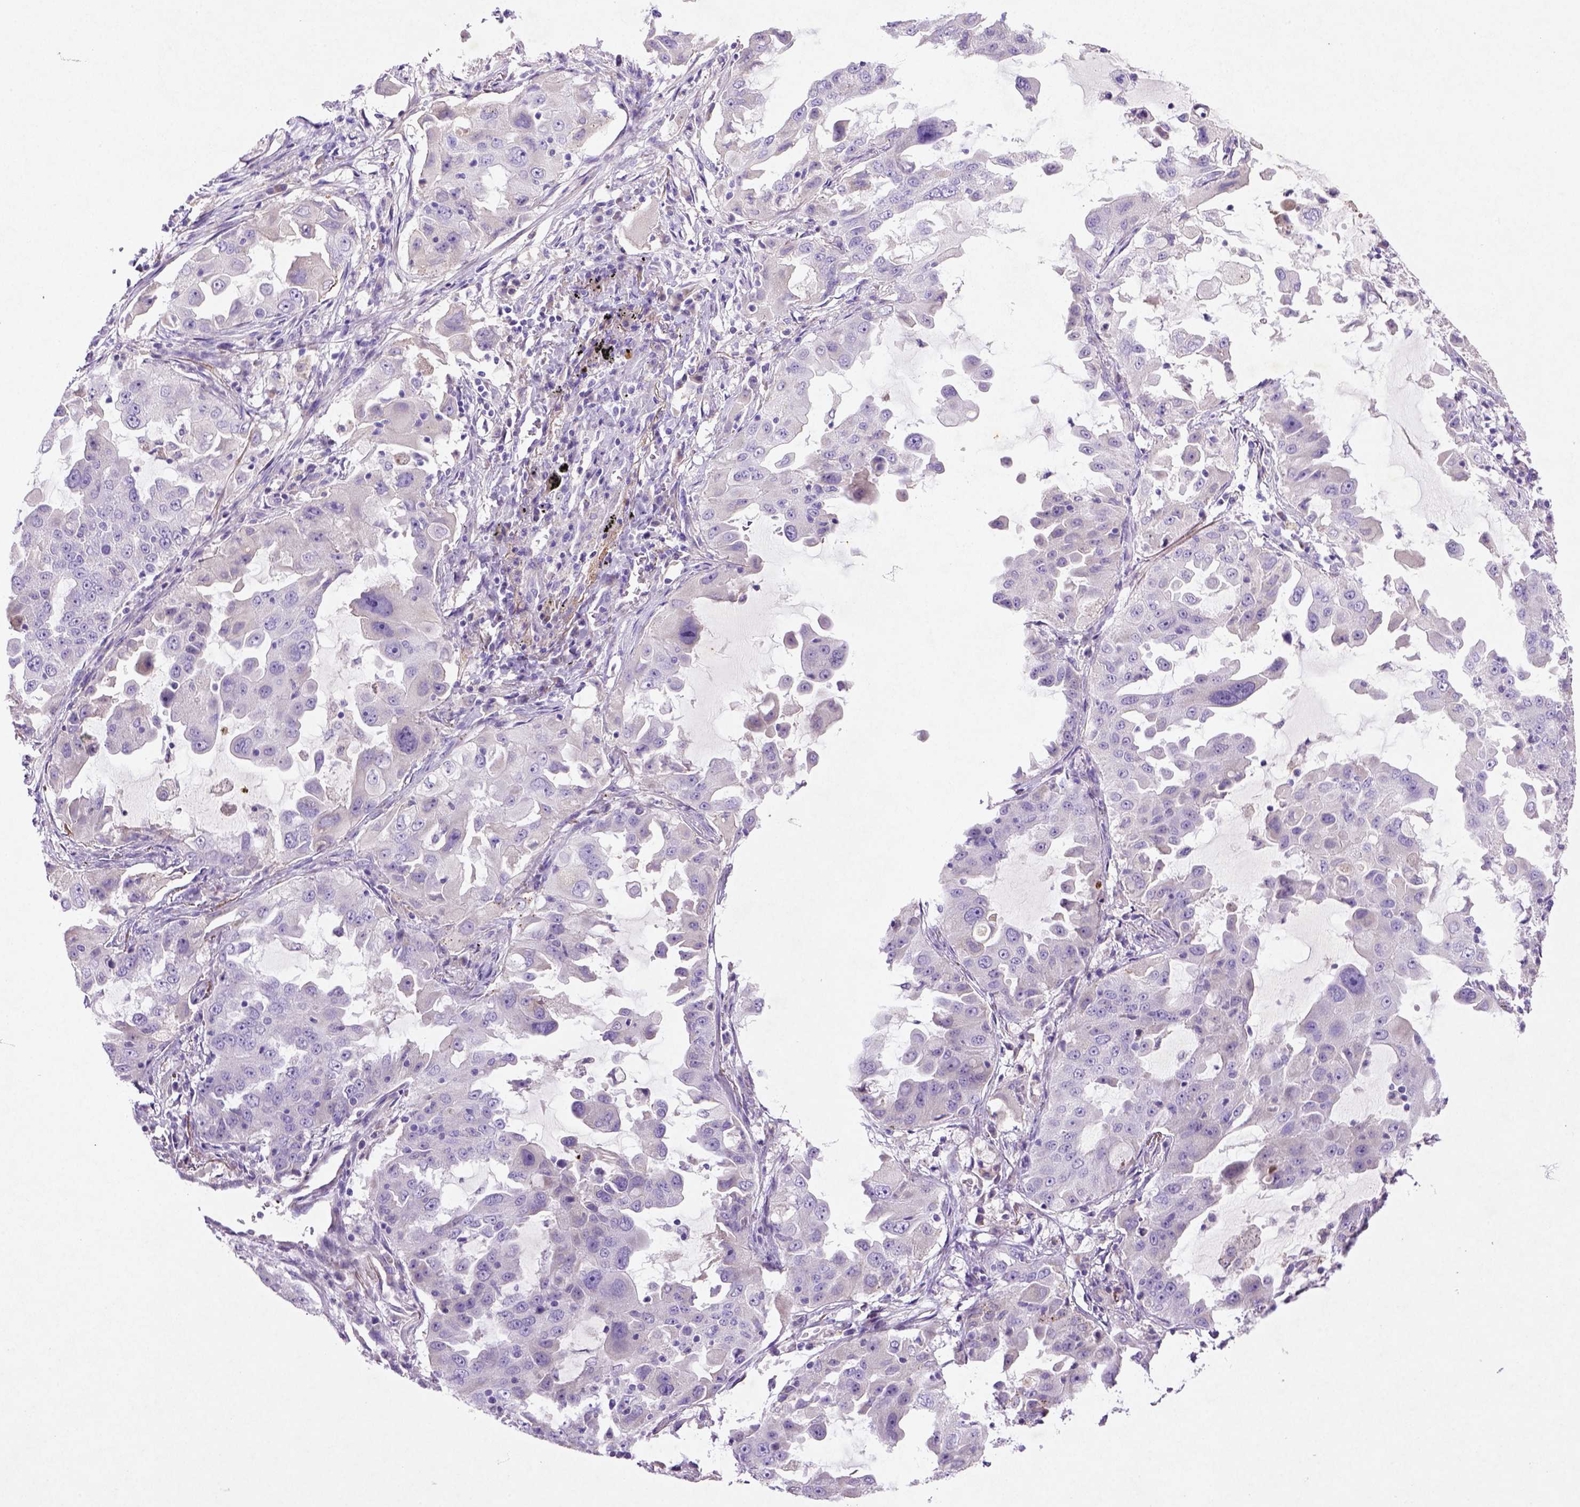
{"staining": {"intensity": "negative", "quantity": "none", "location": "none"}, "tissue": "lung cancer", "cell_type": "Tumor cells", "image_type": "cancer", "snomed": [{"axis": "morphology", "description": "Adenocarcinoma, NOS"}, {"axis": "topography", "description": "Lung"}], "caption": "This is an IHC image of lung cancer (adenocarcinoma). There is no positivity in tumor cells.", "gene": "NUDT2", "patient": {"sex": "female", "age": 61}}